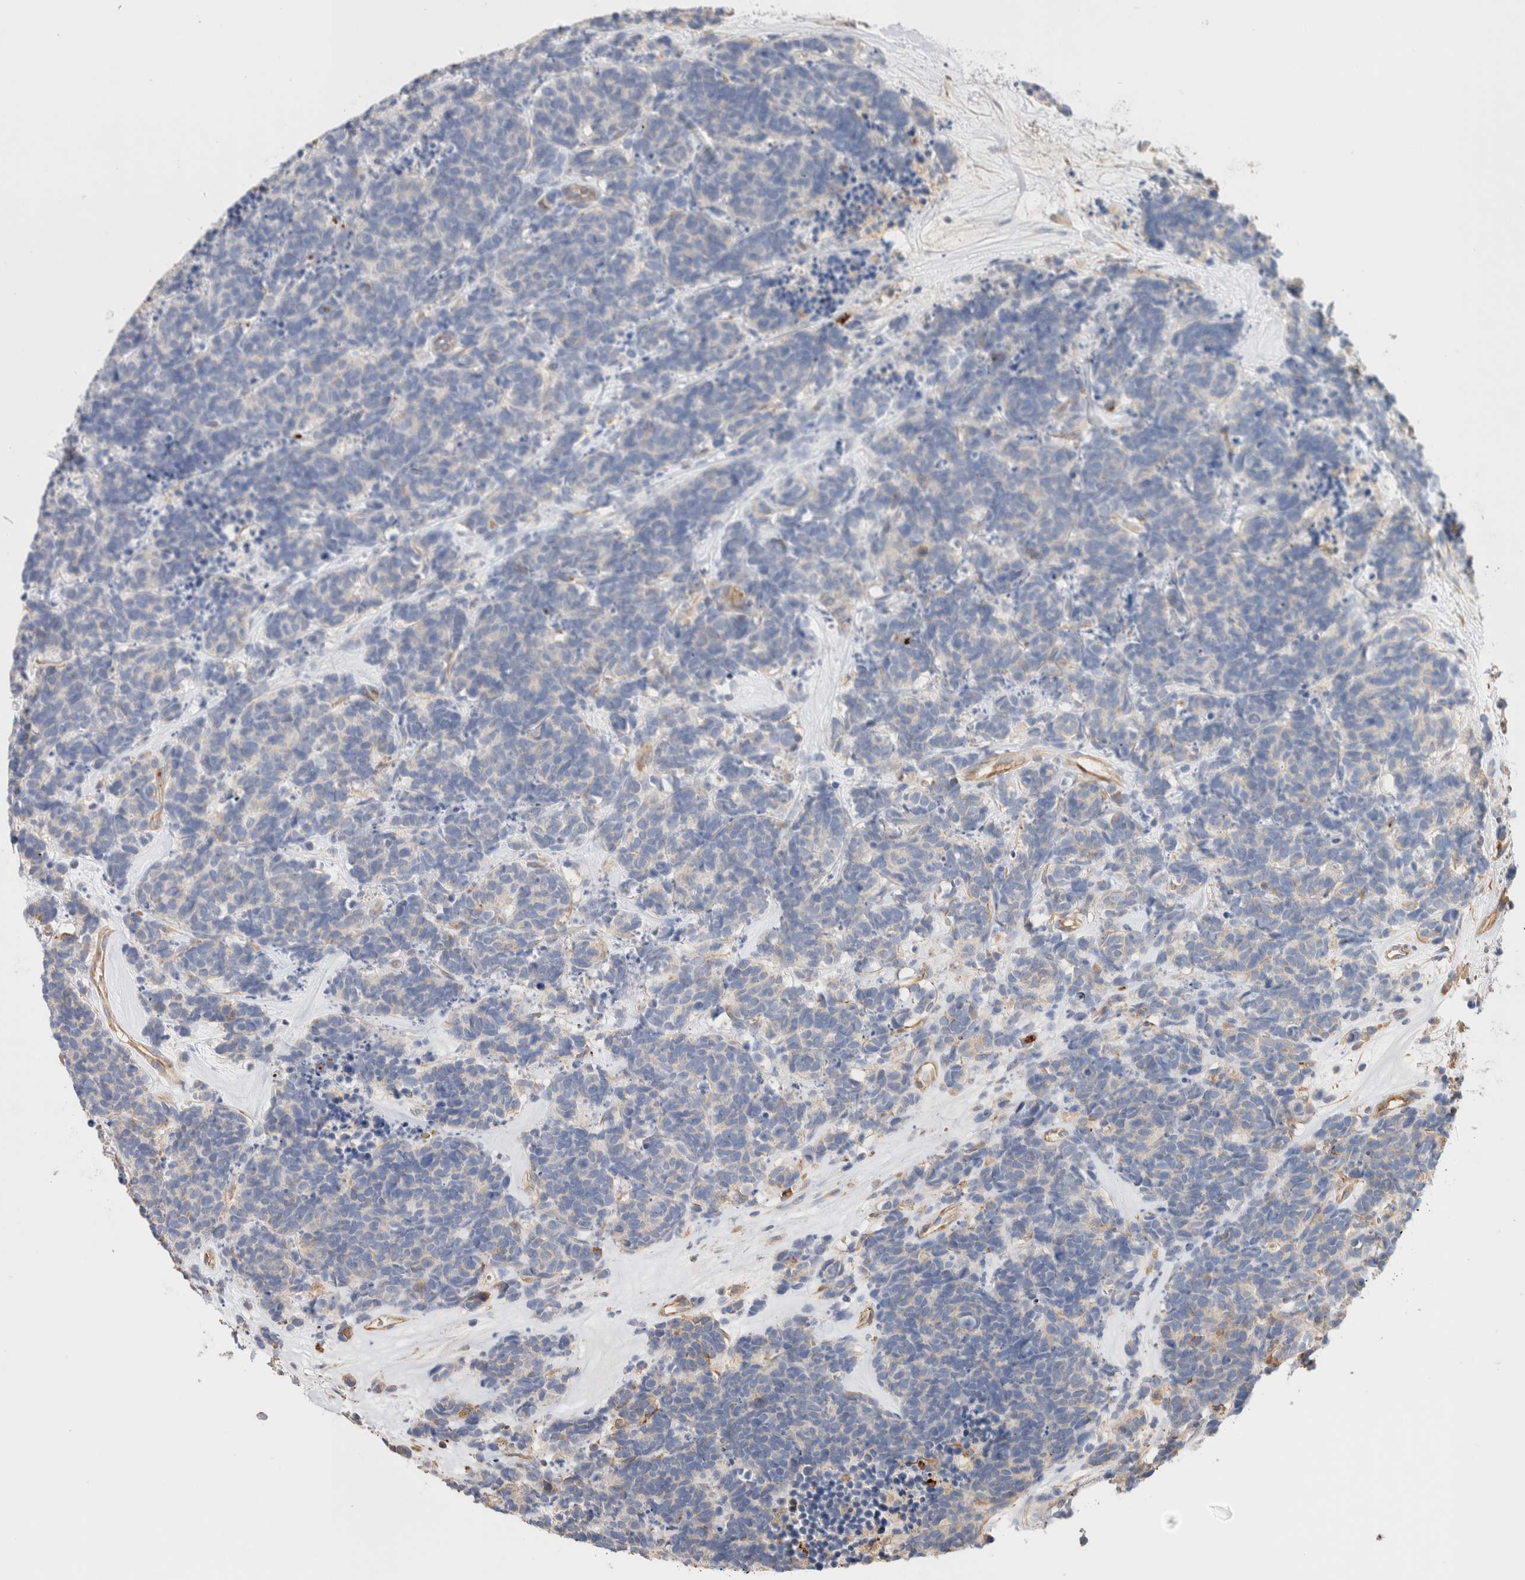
{"staining": {"intensity": "negative", "quantity": "none", "location": "none"}, "tissue": "carcinoid", "cell_type": "Tumor cells", "image_type": "cancer", "snomed": [{"axis": "morphology", "description": "Carcinoma, NOS"}, {"axis": "morphology", "description": "Carcinoid, malignant, NOS"}, {"axis": "topography", "description": "Urinary bladder"}], "caption": "Immunohistochemistry of carcinoma demonstrates no staining in tumor cells.", "gene": "PROS1", "patient": {"sex": "male", "age": 57}}